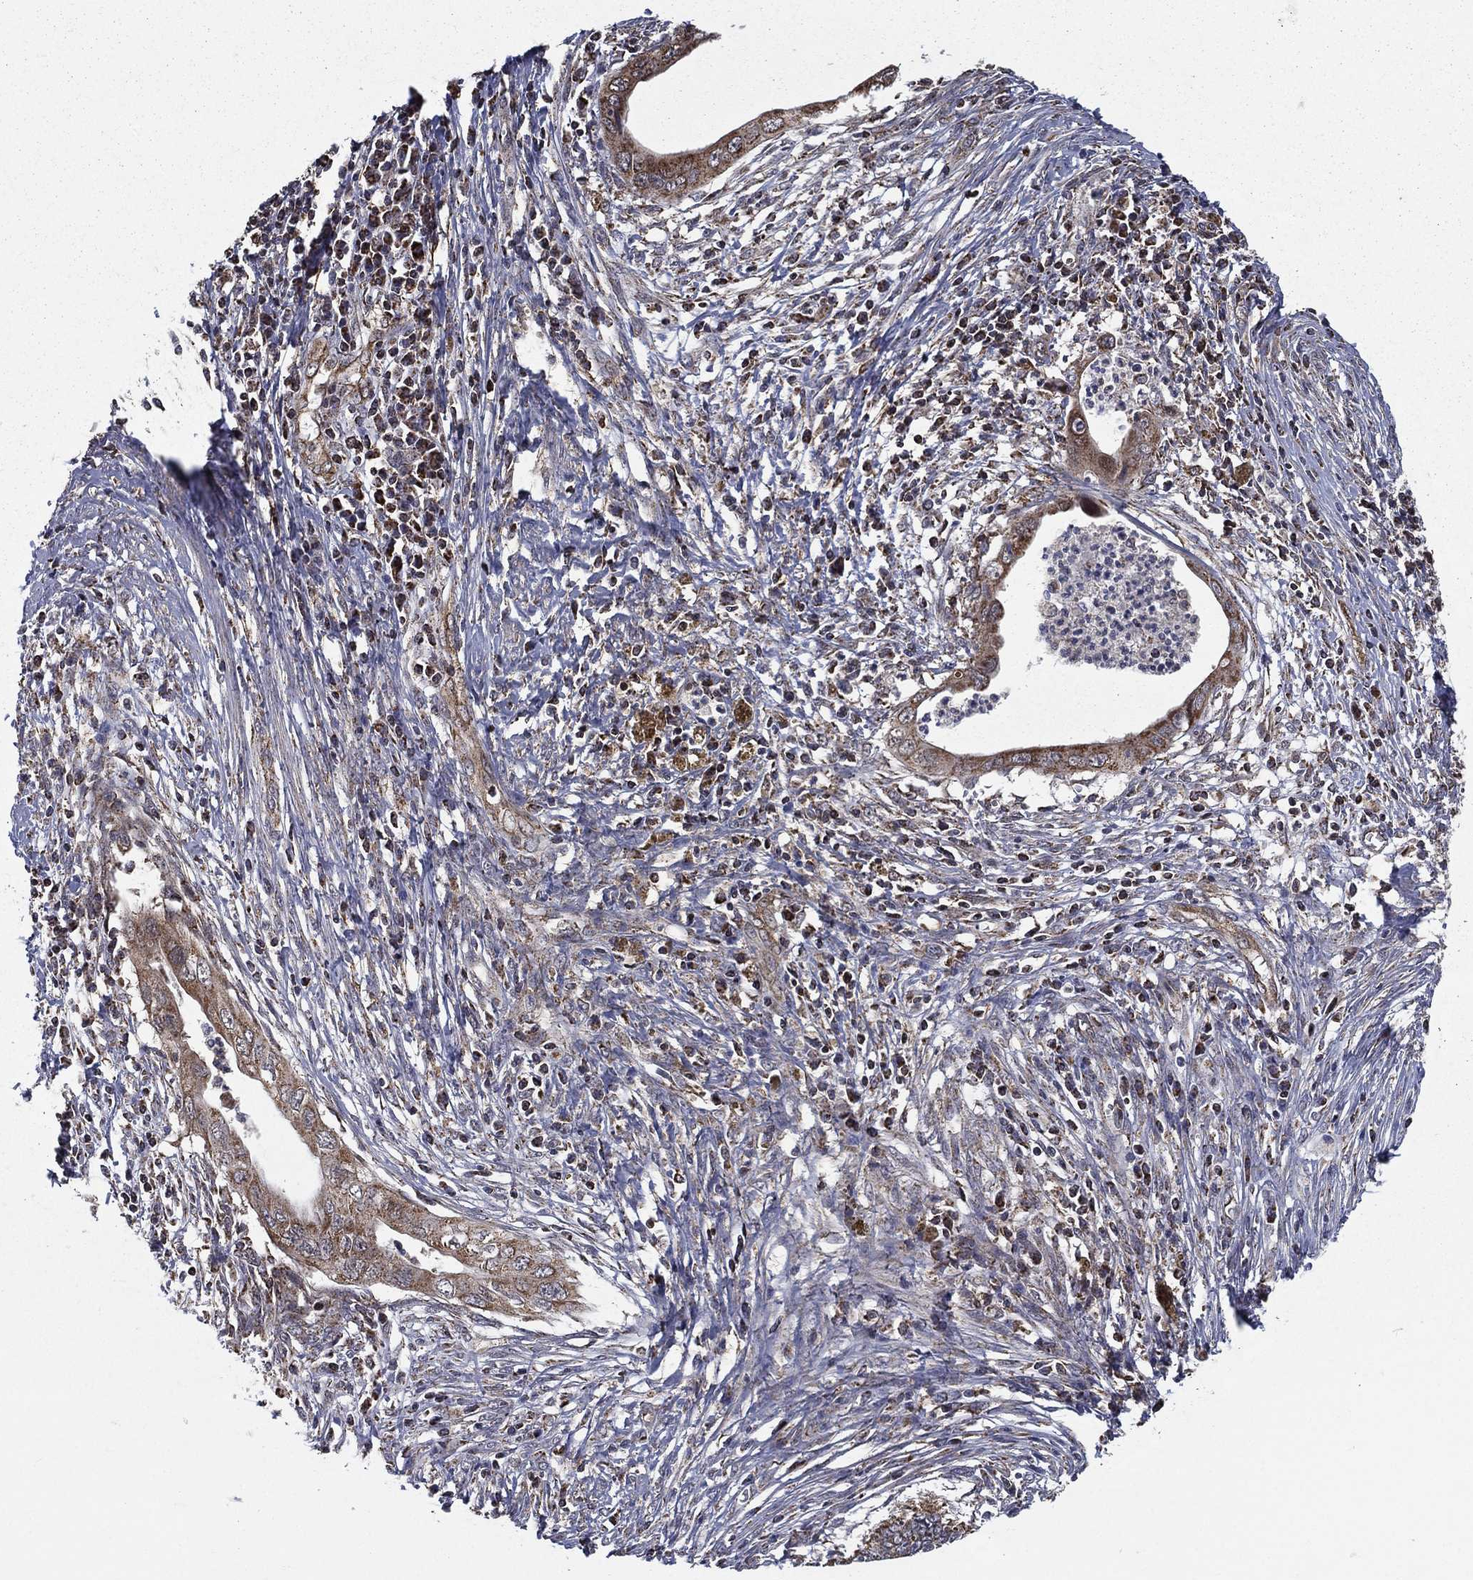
{"staining": {"intensity": "moderate", "quantity": "<25%", "location": "cytoplasmic/membranous"}, "tissue": "cervical cancer", "cell_type": "Tumor cells", "image_type": "cancer", "snomed": [{"axis": "morphology", "description": "Adenocarcinoma, NOS"}, {"axis": "topography", "description": "Cervix"}], "caption": "An immunohistochemistry image of neoplastic tissue is shown. Protein staining in brown highlights moderate cytoplasmic/membranous positivity in cervical cancer (adenocarcinoma) within tumor cells.", "gene": "RIGI", "patient": {"sex": "female", "age": 42}}